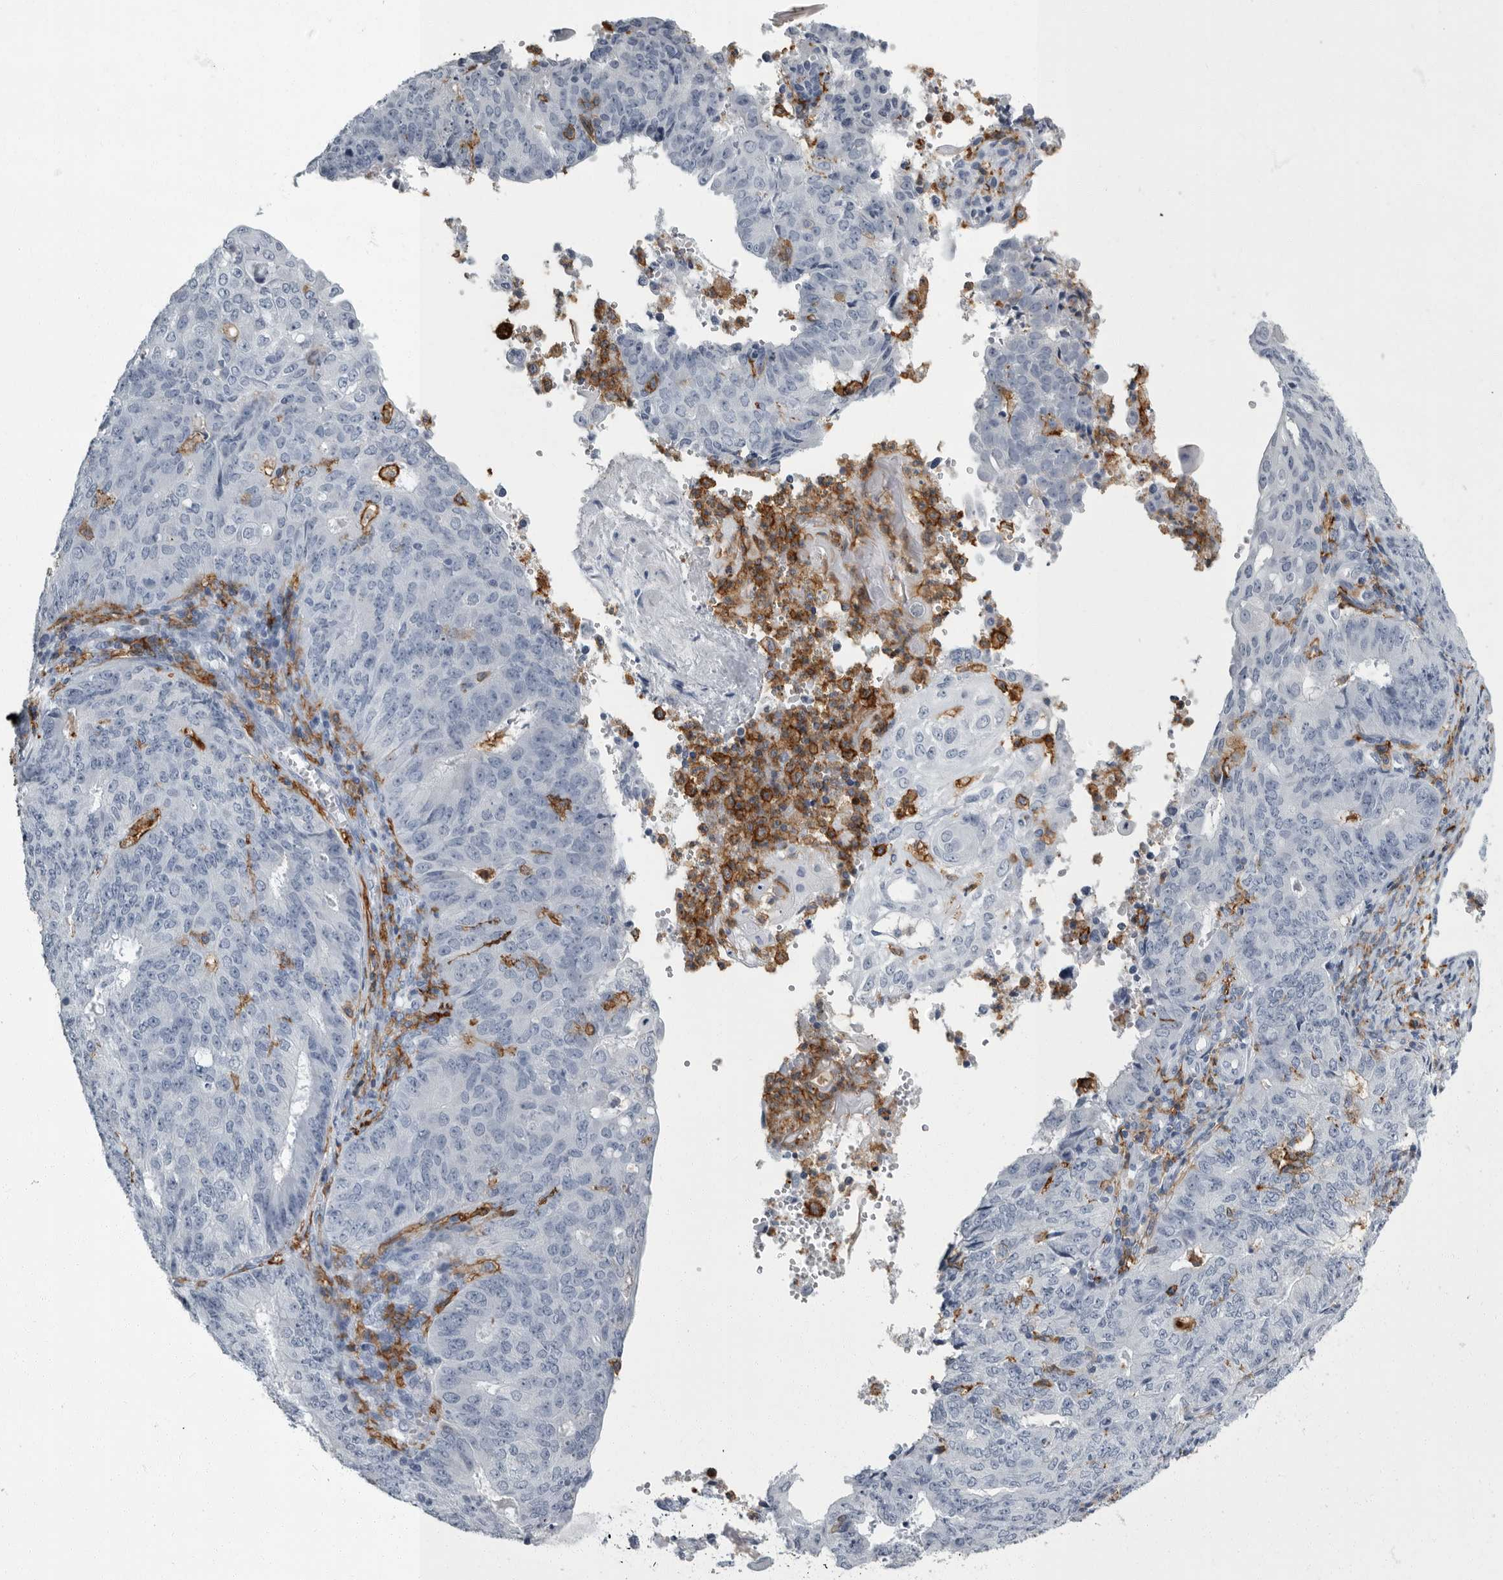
{"staining": {"intensity": "negative", "quantity": "none", "location": "none"}, "tissue": "endometrial cancer", "cell_type": "Tumor cells", "image_type": "cancer", "snomed": [{"axis": "morphology", "description": "Adenocarcinoma, NOS"}, {"axis": "topography", "description": "Endometrium"}], "caption": "Tumor cells show no significant positivity in endometrial adenocarcinoma.", "gene": "FCER1G", "patient": {"sex": "female", "age": 32}}